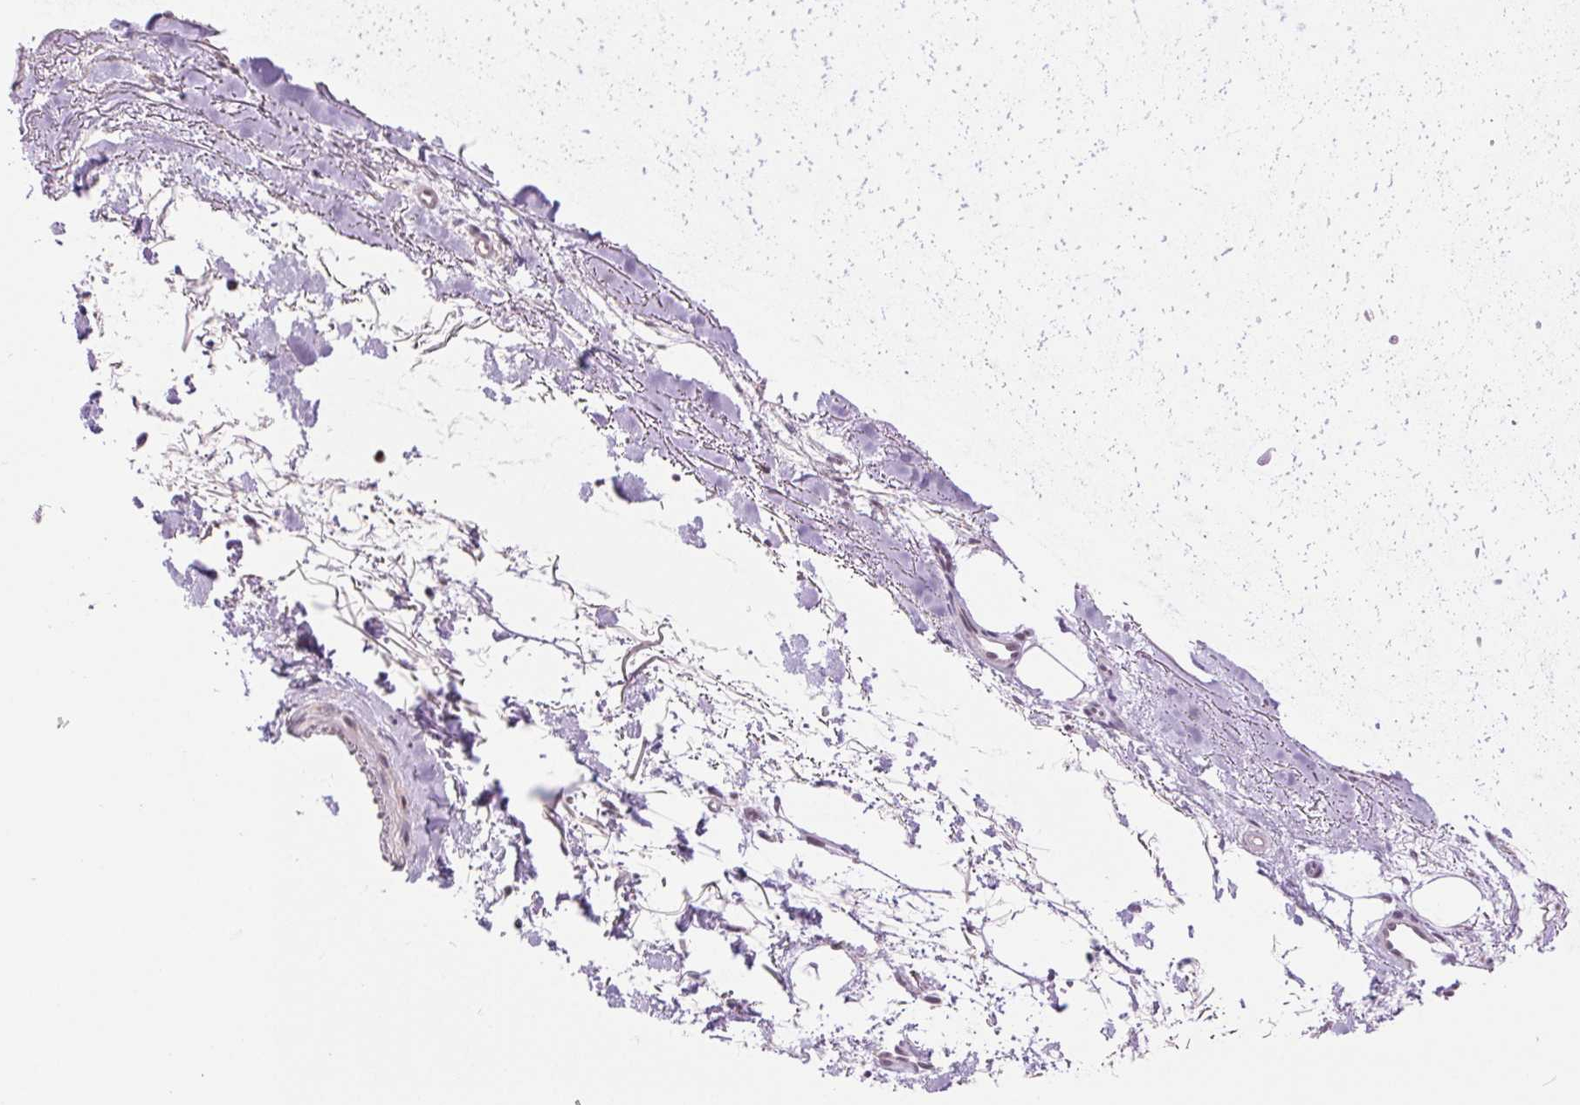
{"staining": {"intensity": "negative", "quantity": "none", "location": "none"}, "tissue": "soft tissue", "cell_type": "Chondrocytes", "image_type": "normal", "snomed": [{"axis": "morphology", "description": "Normal tissue, NOS"}, {"axis": "topography", "description": "Cartilage tissue"}], "caption": "Micrograph shows no significant protein expression in chondrocytes of benign soft tissue. Brightfield microscopy of immunohistochemistry (IHC) stained with DAB (brown) and hematoxylin (blue), captured at high magnification.", "gene": "GRHL3", "patient": {"sex": "male", "age": 65}}